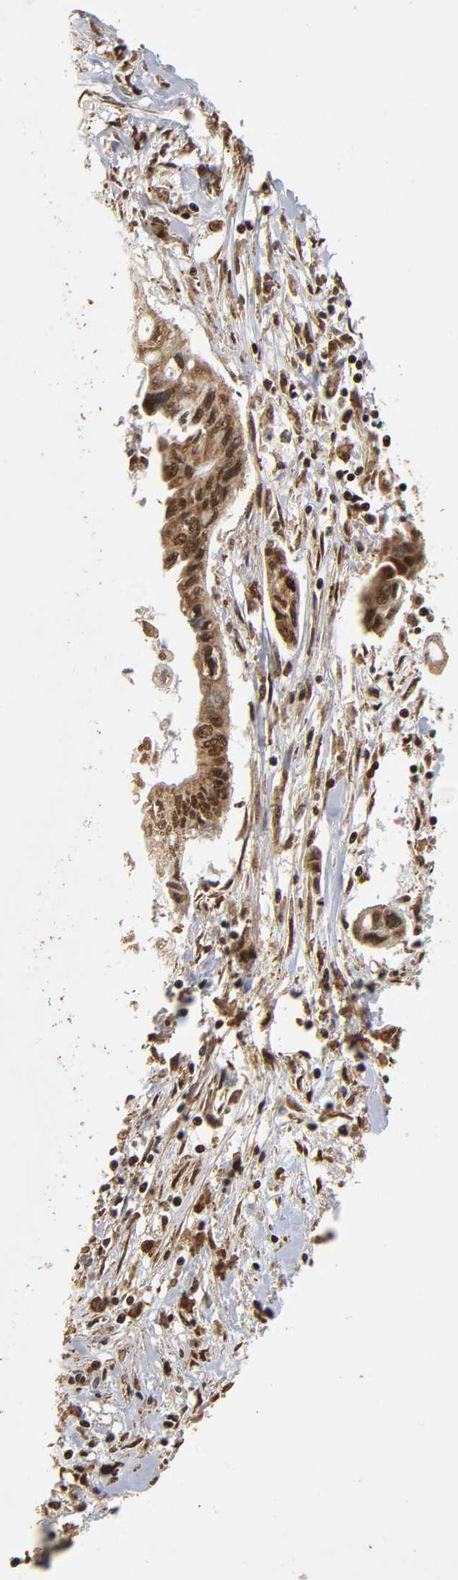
{"staining": {"intensity": "strong", "quantity": ">75%", "location": "cytoplasmic/membranous,nuclear"}, "tissue": "pancreatic cancer", "cell_type": "Tumor cells", "image_type": "cancer", "snomed": [{"axis": "morphology", "description": "Adenocarcinoma, NOS"}, {"axis": "topography", "description": "Pancreas"}], "caption": "Immunohistochemistry (IHC) staining of pancreatic cancer, which displays high levels of strong cytoplasmic/membranous and nuclear positivity in approximately >75% of tumor cells indicating strong cytoplasmic/membranous and nuclear protein positivity. The staining was performed using DAB (3,3'-diaminobenzidine) (brown) for protein detection and nuclei were counterstained in hematoxylin (blue).", "gene": "RNF122", "patient": {"sex": "female", "age": 57}}